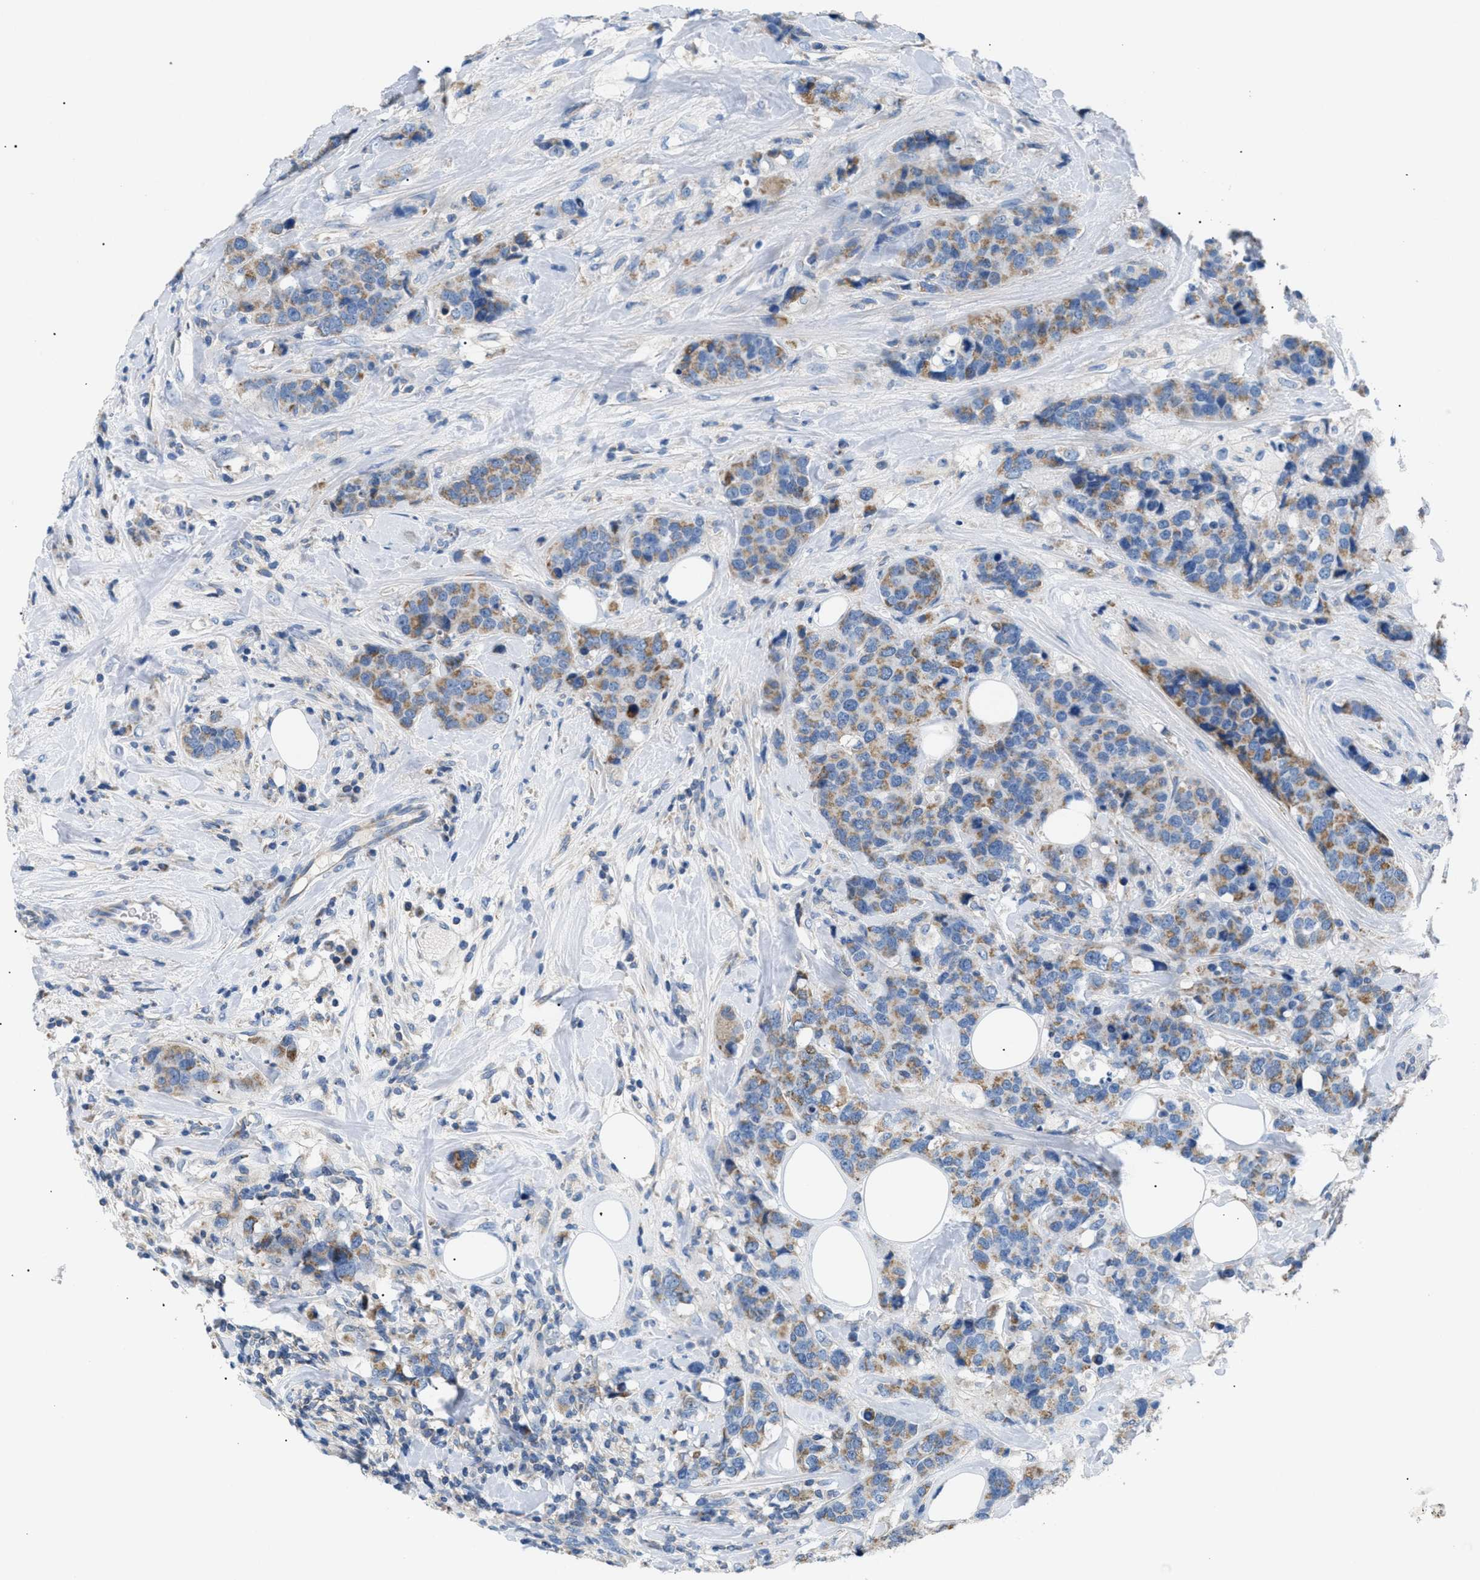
{"staining": {"intensity": "moderate", "quantity": "25%-75%", "location": "cytoplasmic/membranous"}, "tissue": "breast cancer", "cell_type": "Tumor cells", "image_type": "cancer", "snomed": [{"axis": "morphology", "description": "Lobular carcinoma"}, {"axis": "topography", "description": "Breast"}], "caption": "This micrograph exhibits breast lobular carcinoma stained with immunohistochemistry (IHC) to label a protein in brown. The cytoplasmic/membranous of tumor cells show moderate positivity for the protein. Nuclei are counter-stained blue.", "gene": "ILDR1", "patient": {"sex": "female", "age": 59}}